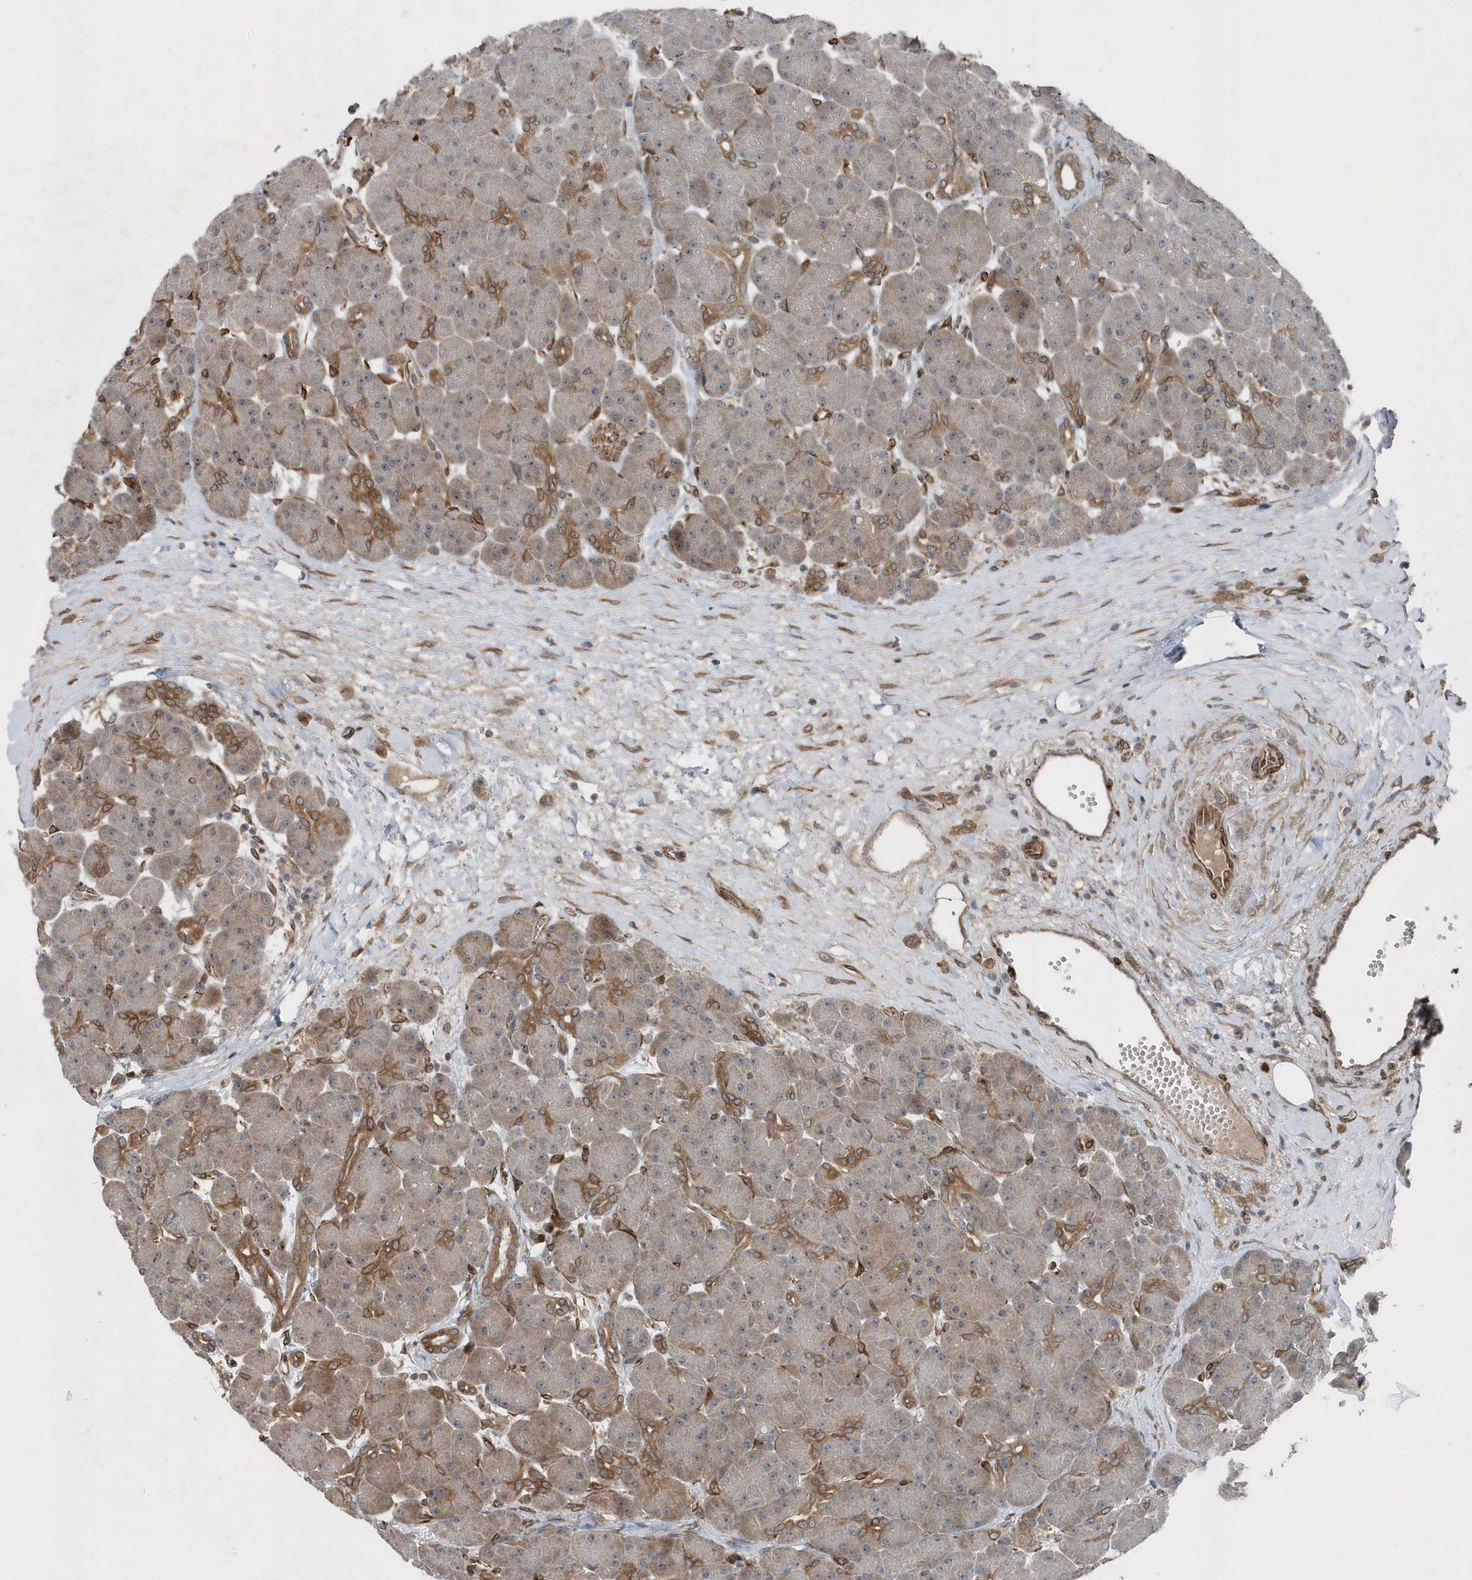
{"staining": {"intensity": "moderate", "quantity": "25%-75%", "location": "cytoplasmic/membranous"}, "tissue": "pancreas", "cell_type": "Exocrine glandular cells", "image_type": "normal", "snomed": [{"axis": "morphology", "description": "Normal tissue, NOS"}, {"axis": "topography", "description": "Pancreas"}], "caption": "This histopathology image reveals unremarkable pancreas stained with IHC to label a protein in brown. The cytoplasmic/membranous of exocrine glandular cells show moderate positivity for the protein. Nuclei are counter-stained blue.", "gene": "MCC", "patient": {"sex": "male", "age": 66}}